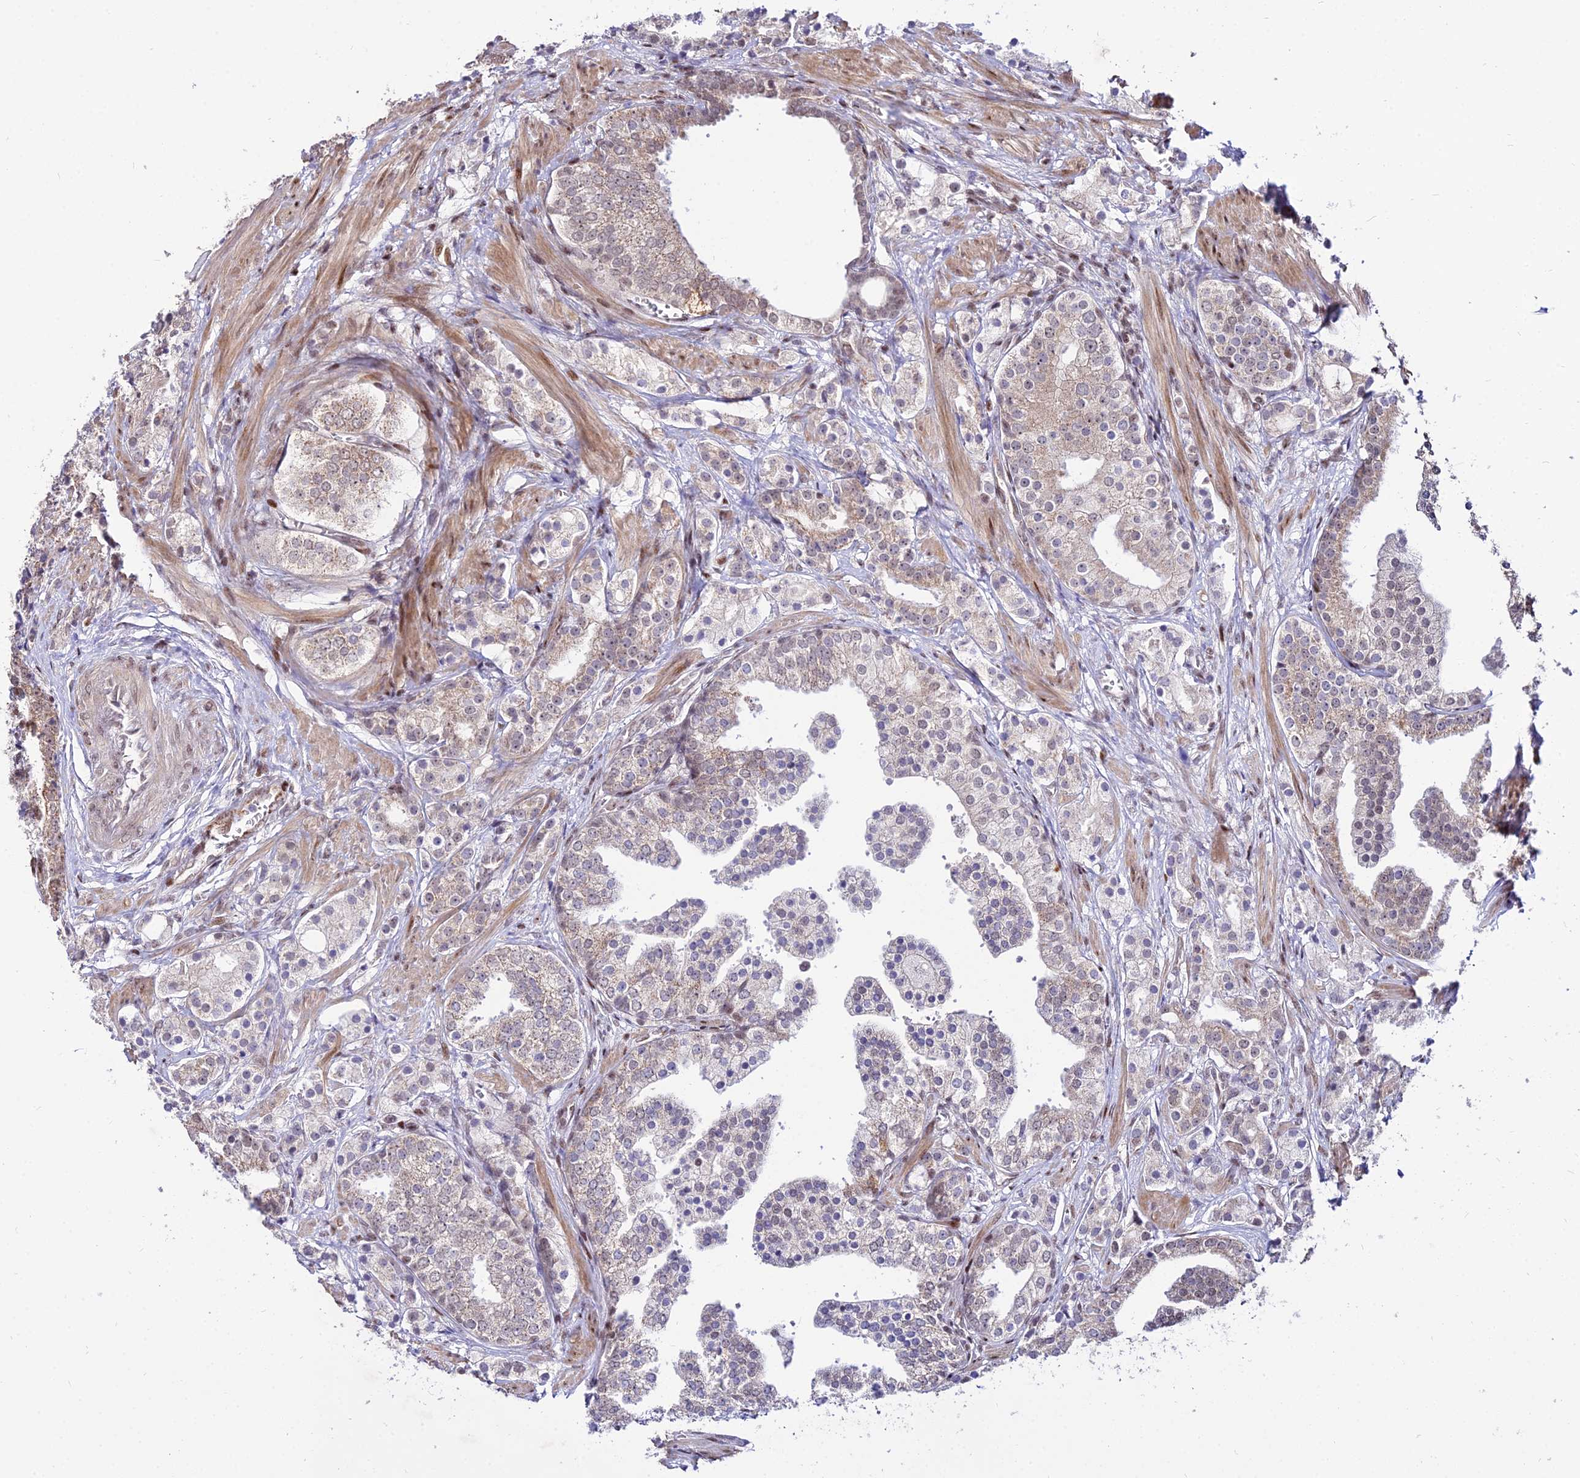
{"staining": {"intensity": "weak", "quantity": "25%-75%", "location": "cytoplasmic/membranous"}, "tissue": "prostate cancer", "cell_type": "Tumor cells", "image_type": "cancer", "snomed": [{"axis": "morphology", "description": "Adenocarcinoma, High grade"}, {"axis": "topography", "description": "Prostate"}], "caption": "Brown immunohistochemical staining in prostate adenocarcinoma (high-grade) exhibits weak cytoplasmic/membranous positivity in approximately 25%-75% of tumor cells. Immunohistochemistry (ihc) stains the protein of interest in brown and the nuclei are stained blue.", "gene": "CIB3", "patient": {"sex": "male", "age": 50}}